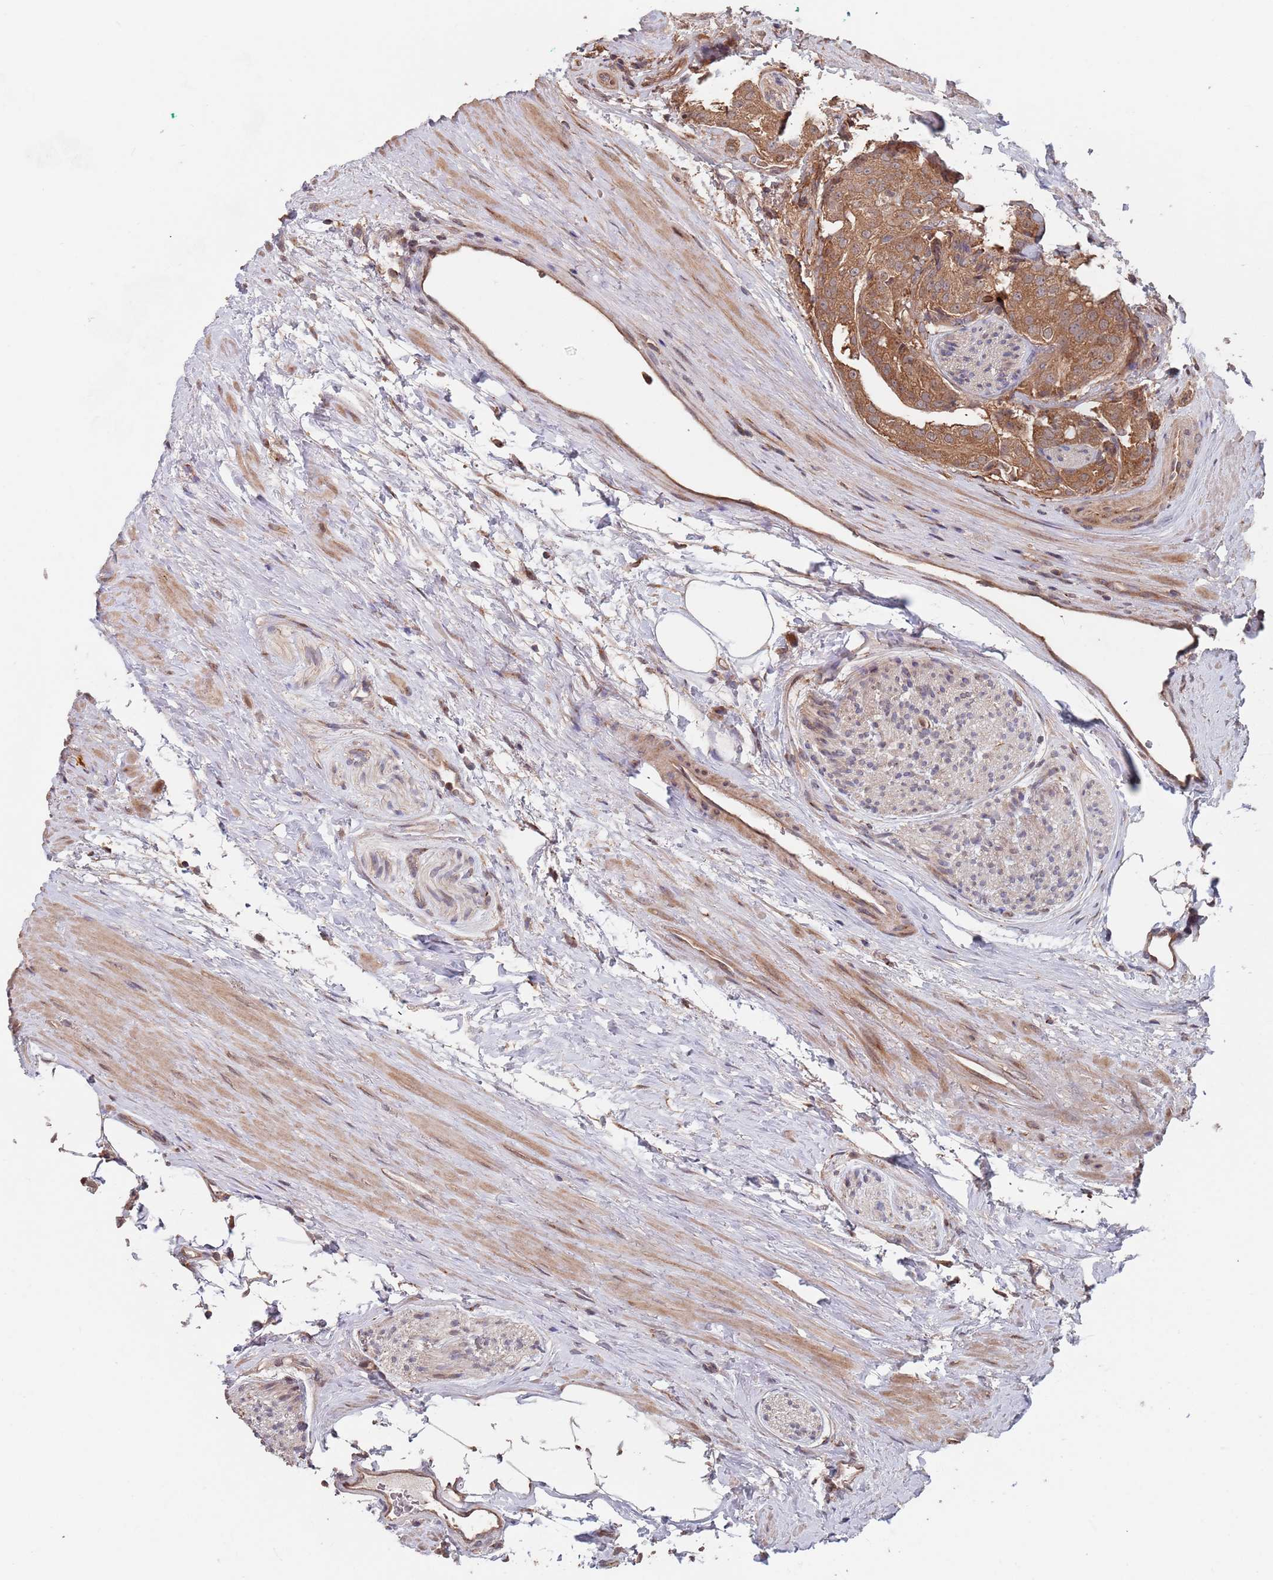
{"staining": {"intensity": "moderate", "quantity": ">75%", "location": "cytoplasmic/membranous"}, "tissue": "prostate cancer", "cell_type": "Tumor cells", "image_type": "cancer", "snomed": [{"axis": "morphology", "description": "Adenocarcinoma, High grade"}, {"axis": "topography", "description": "Prostate"}], "caption": "Immunohistochemical staining of high-grade adenocarcinoma (prostate) exhibits medium levels of moderate cytoplasmic/membranous expression in approximately >75% of tumor cells. Nuclei are stained in blue.", "gene": "UNC45A", "patient": {"sex": "male", "age": 49}}